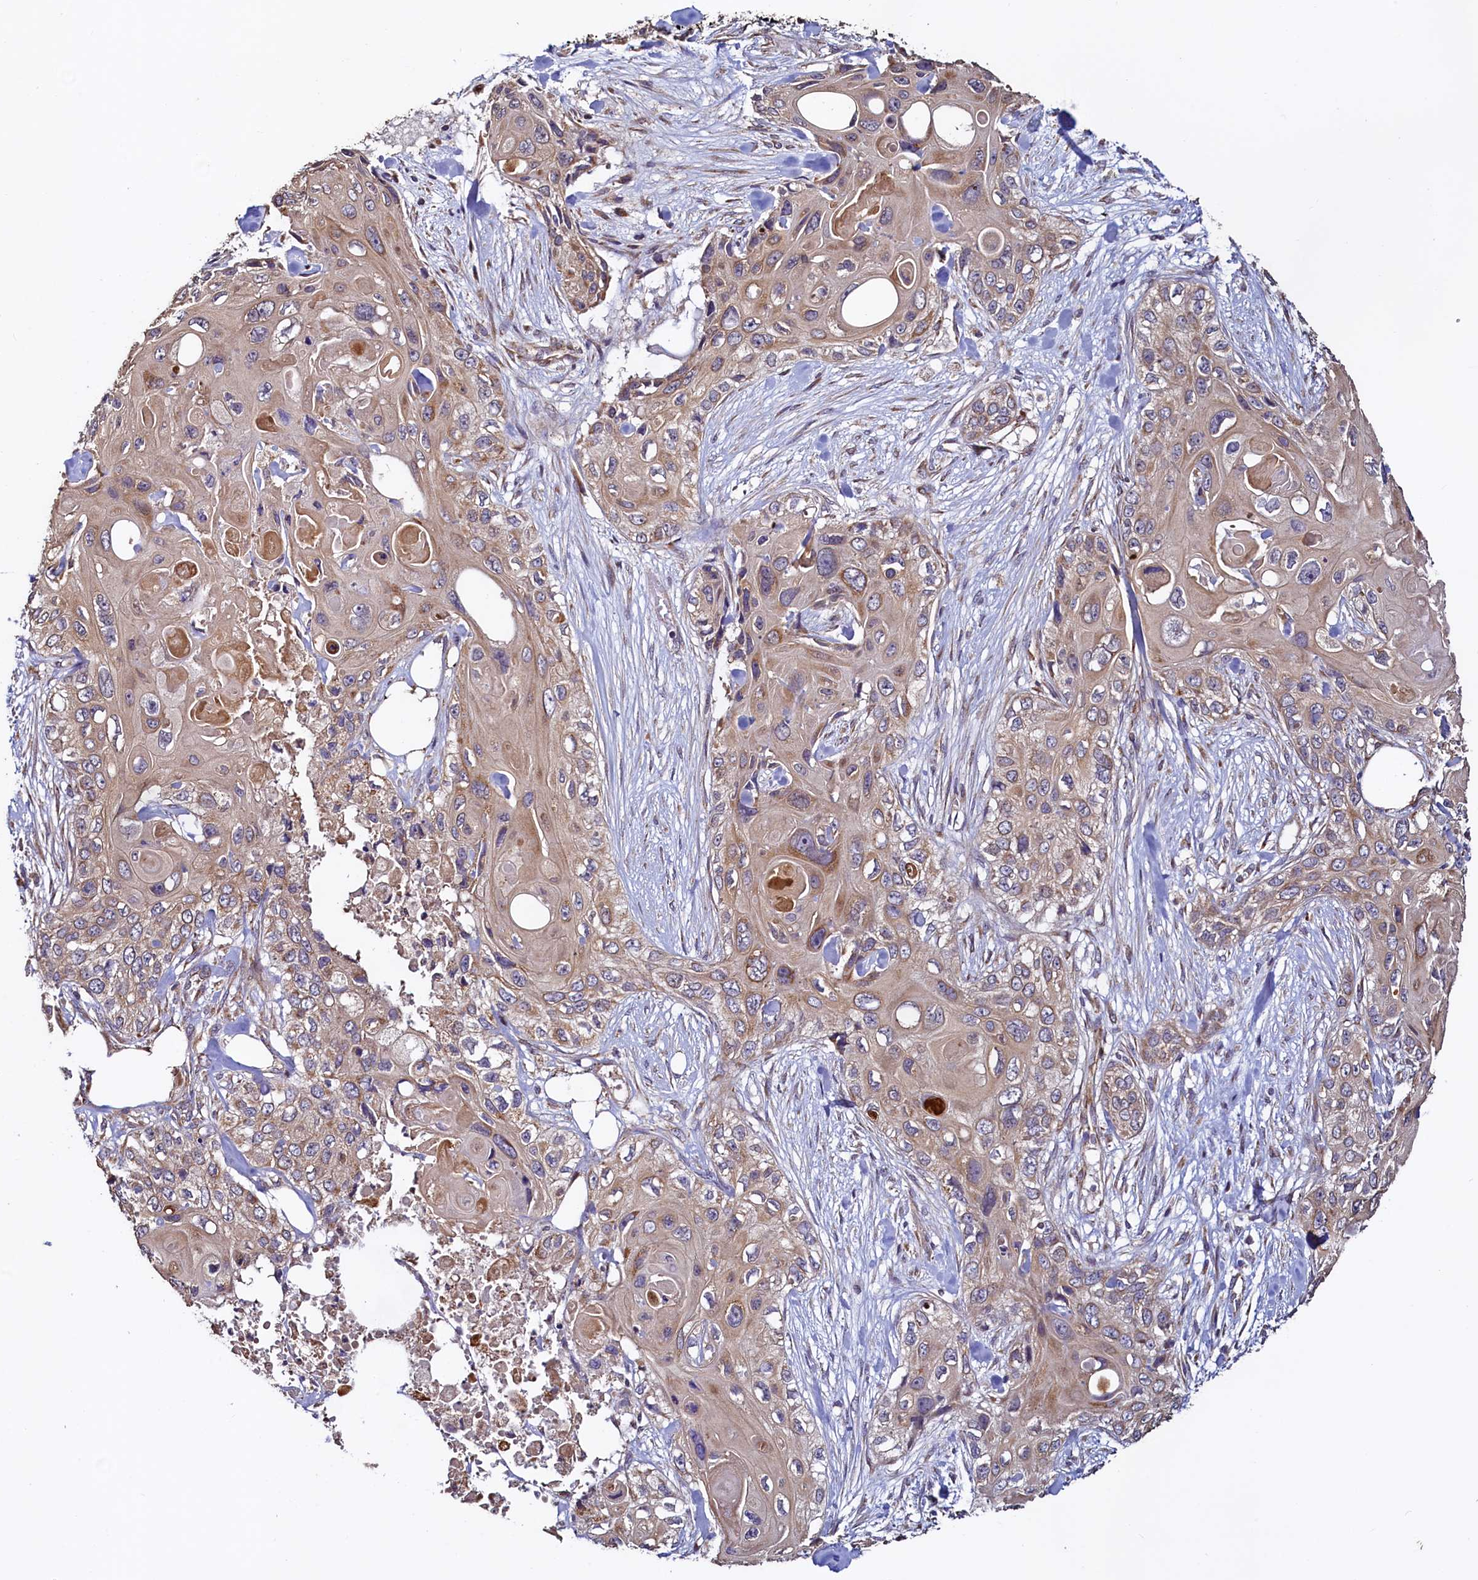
{"staining": {"intensity": "weak", "quantity": ">75%", "location": "cytoplasmic/membranous"}, "tissue": "skin cancer", "cell_type": "Tumor cells", "image_type": "cancer", "snomed": [{"axis": "morphology", "description": "Normal tissue, NOS"}, {"axis": "morphology", "description": "Squamous cell carcinoma, NOS"}, {"axis": "topography", "description": "Skin"}], "caption": "Immunohistochemistry (IHC) (DAB) staining of skin cancer displays weak cytoplasmic/membranous protein positivity in approximately >75% of tumor cells. Ihc stains the protein of interest in brown and the nuclei are stained blue.", "gene": "RBFA", "patient": {"sex": "male", "age": 72}}